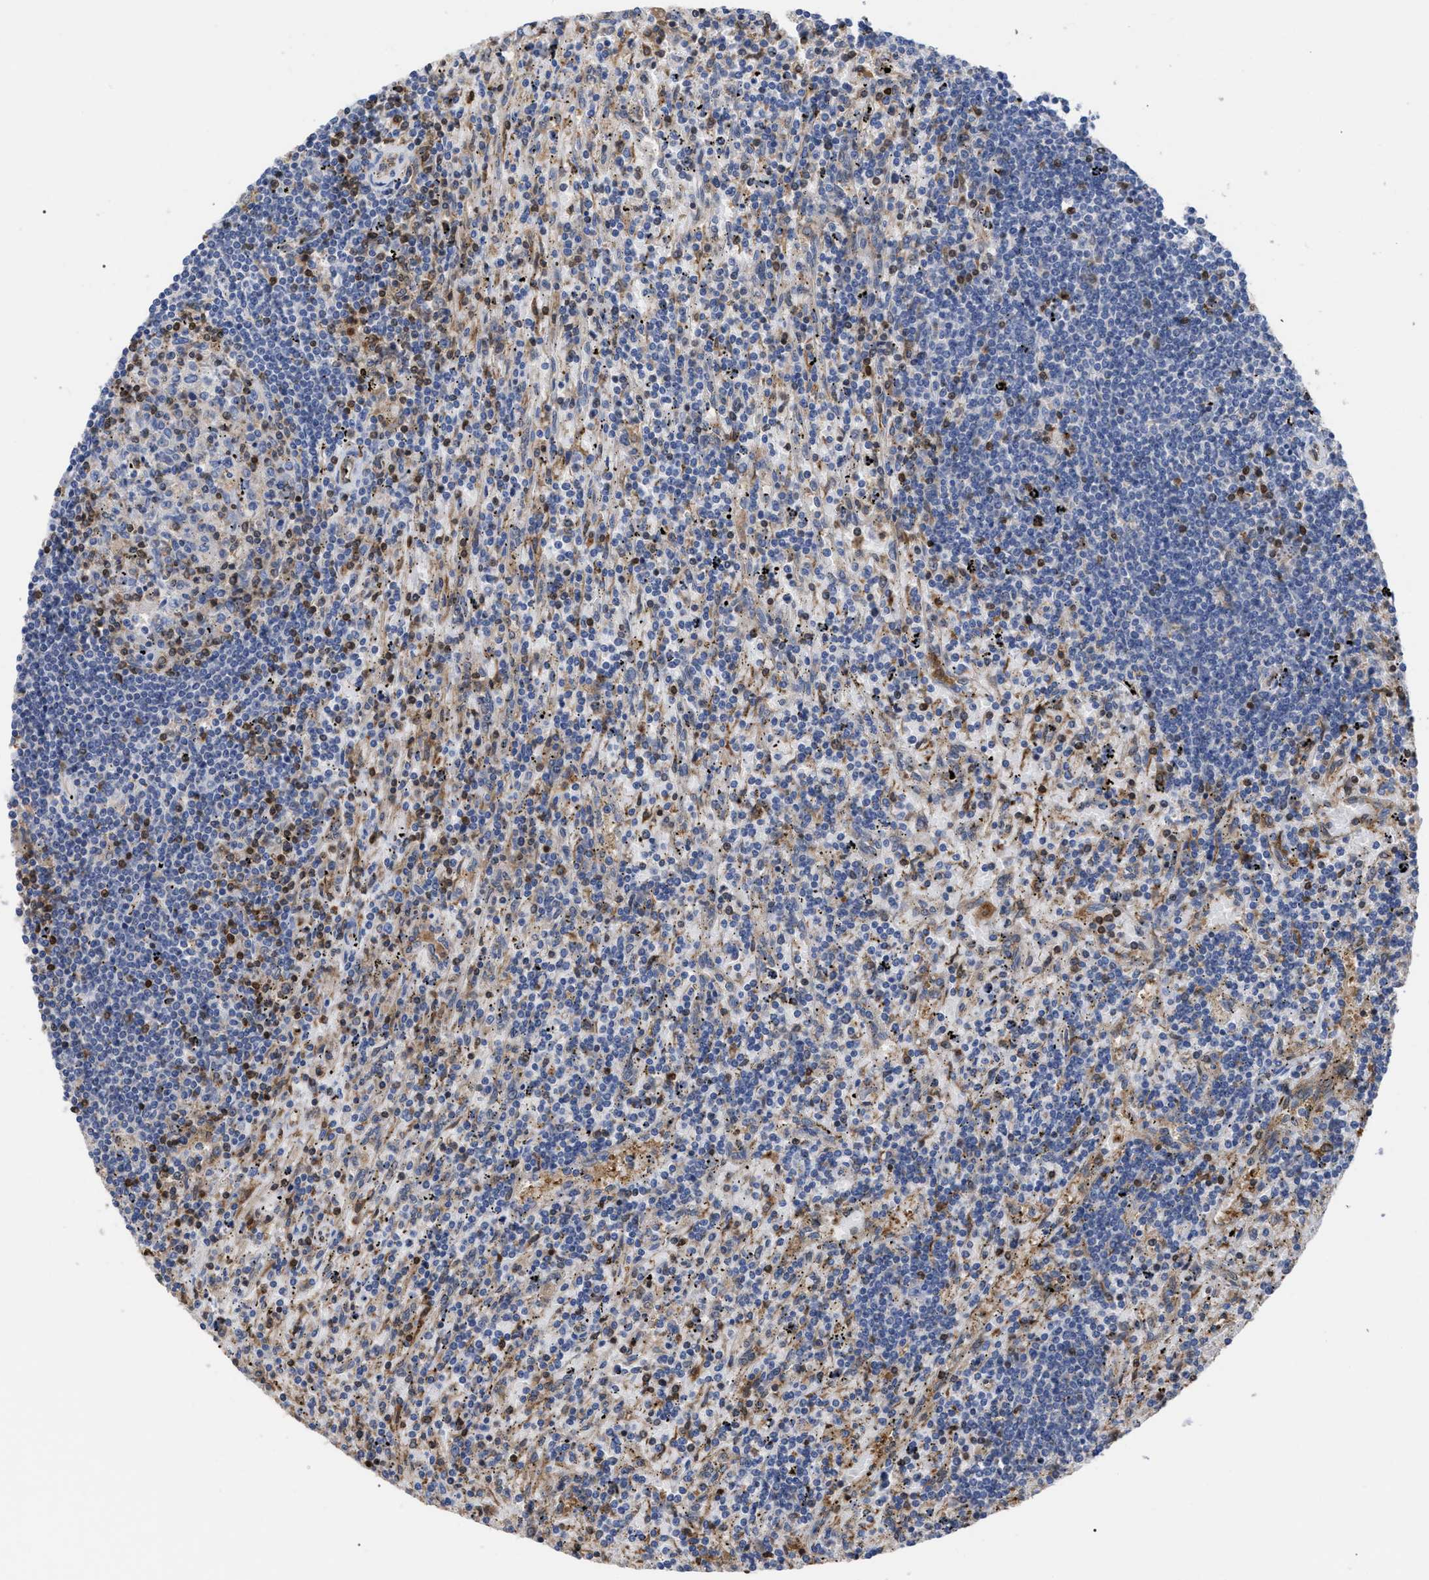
{"staining": {"intensity": "negative", "quantity": "none", "location": "none"}, "tissue": "lymphoma", "cell_type": "Tumor cells", "image_type": "cancer", "snomed": [{"axis": "morphology", "description": "Malignant lymphoma, non-Hodgkin's type, Low grade"}, {"axis": "topography", "description": "Spleen"}], "caption": "High power microscopy micrograph of an immunohistochemistry (IHC) image of malignant lymphoma, non-Hodgkin's type (low-grade), revealing no significant expression in tumor cells.", "gene": "GIMAP4", "patient": {"sex": "male", "age": 76}}